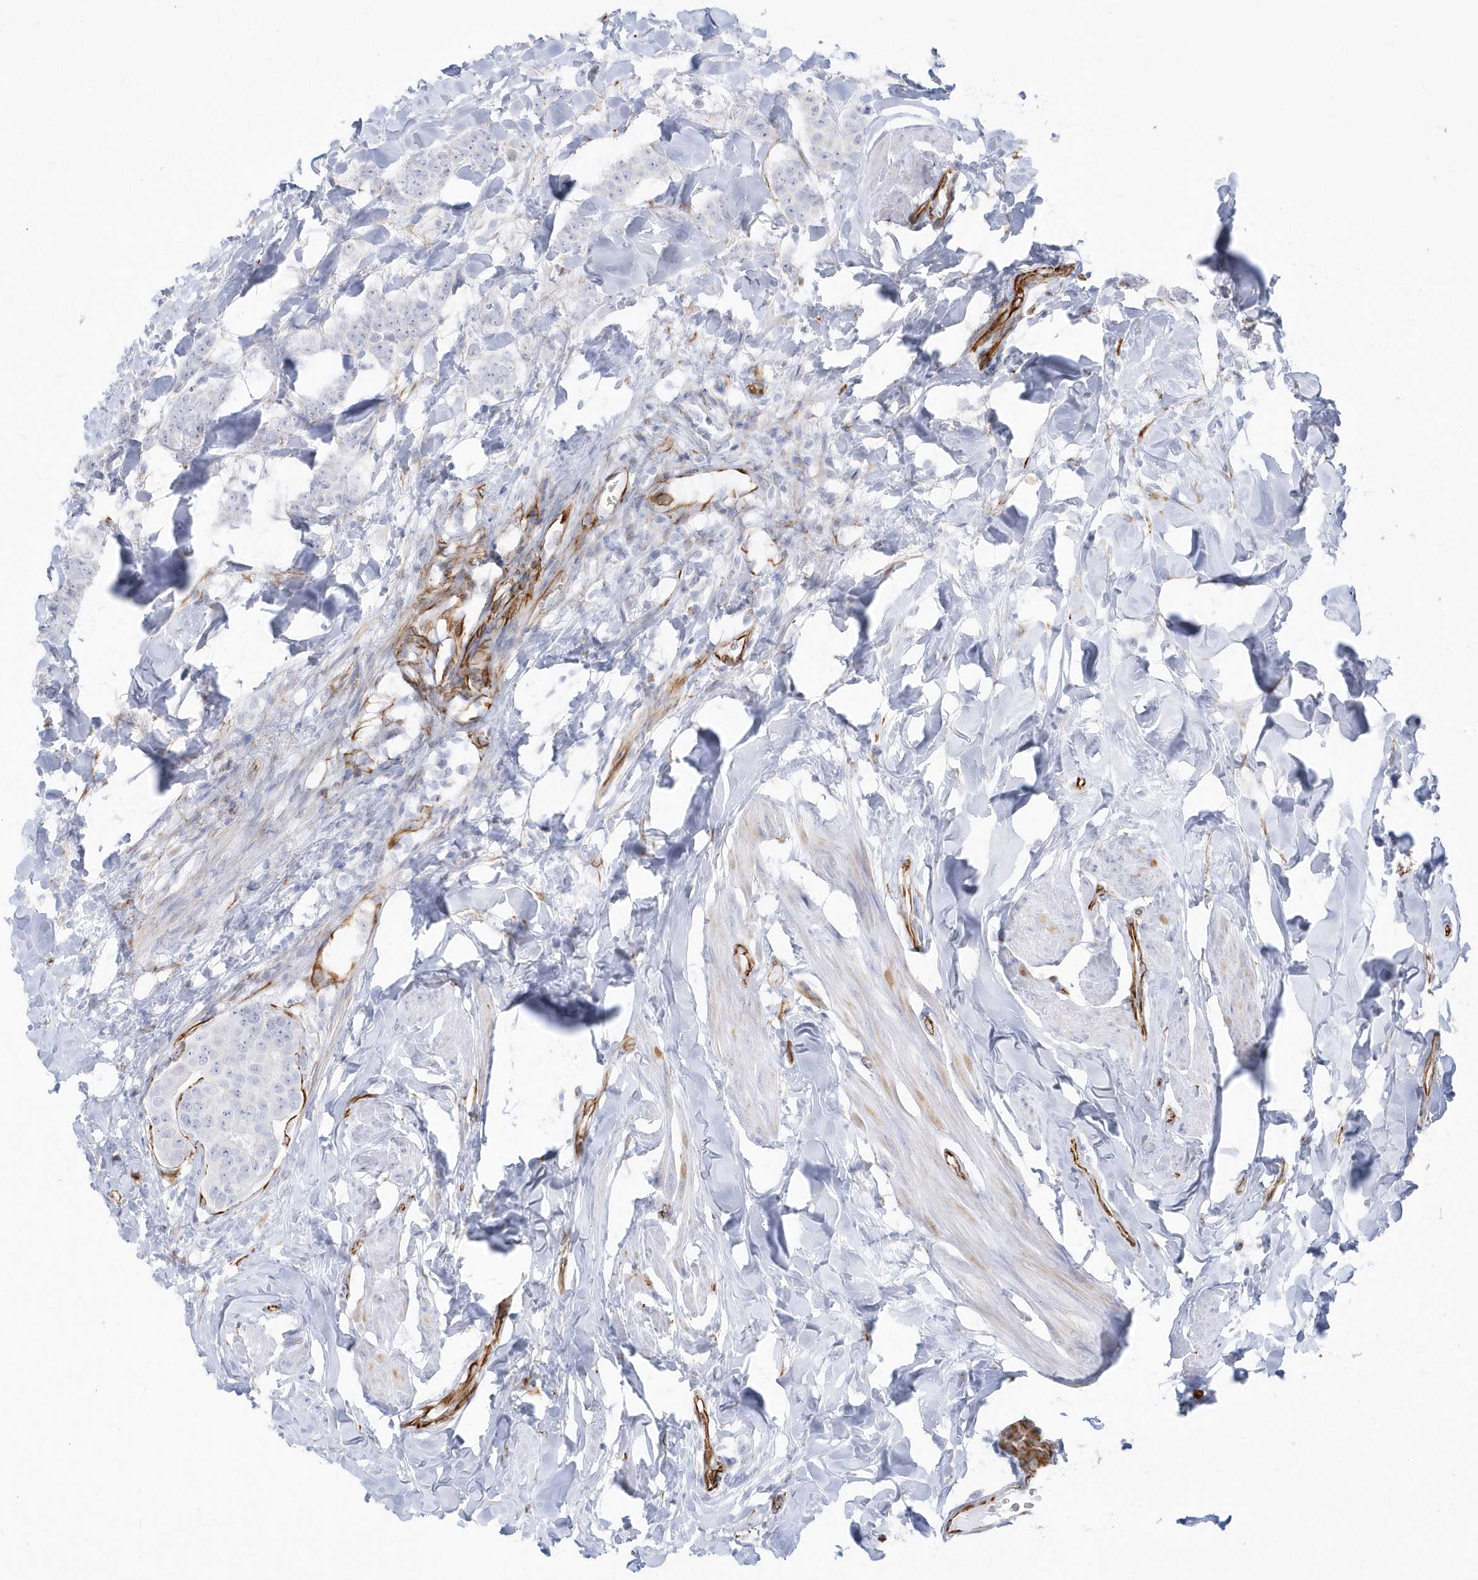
{"staining": {"intensity": "negative", "quantity": "none", "location": "none"}, "tissue": "breast cancer", "cell_type": "Tumor cells", "image_type": "cancer", "snomed": [{"axis": "morphology", "description": "Duct carcinoma"}, {"axis": "topography", "description": "Breast"}], "caption": "Human breast cancer stained for a protein using IHC reveals no staining in tumor cells.", "gene": "PPIL6", "patient": {"sex": "female", "age": 40}}